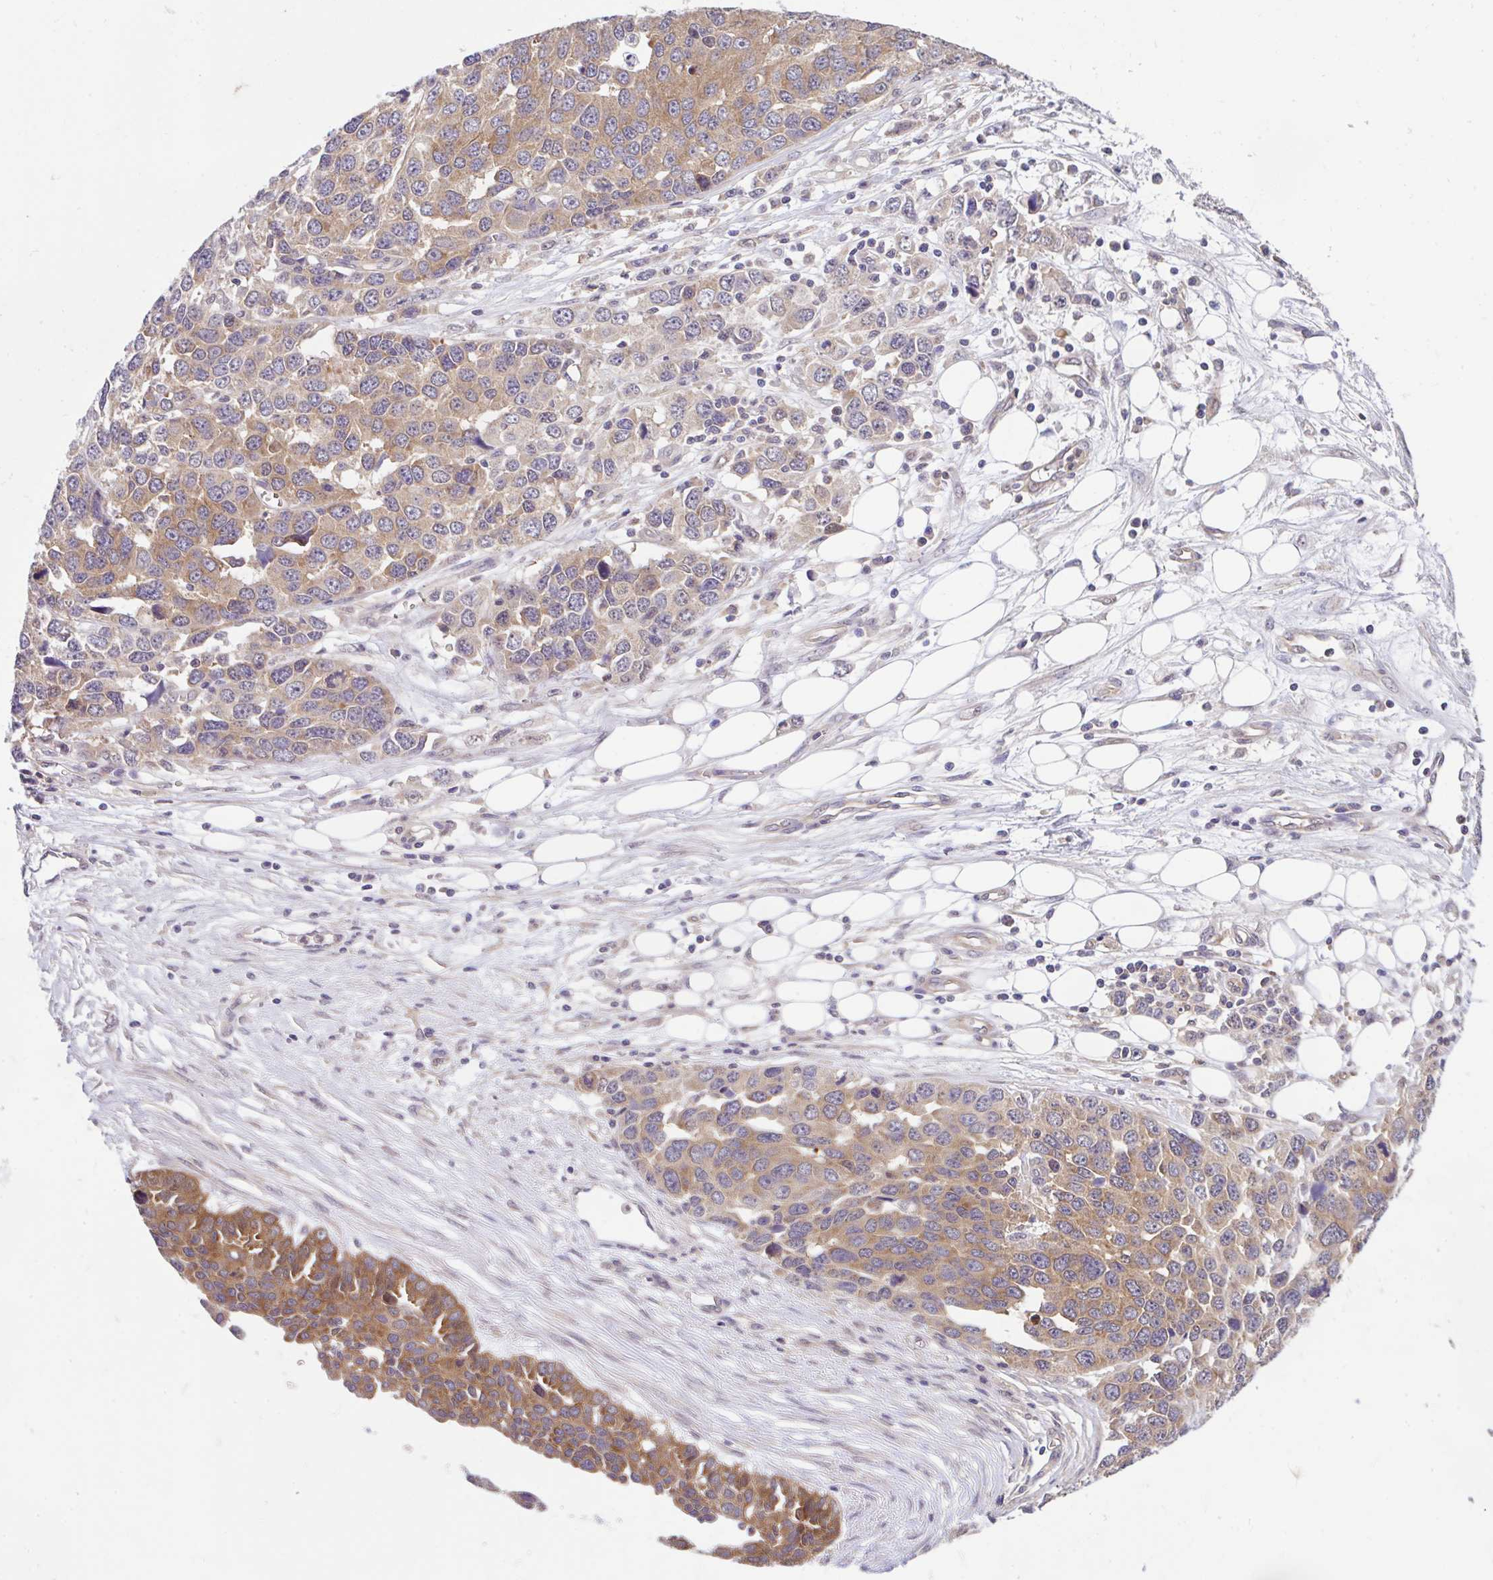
{"staining": {"intensity": "moderate", "quantity": ">75%", "location": "cytoplasmic/membranous"}, "tissue": "ovarian cancer", "cell_type": "Tumor cells", "image_type": "cancer", "snomed": [{"axis": "morphology", "description": "Cystadenocarcinoma, serous, NOS"}, {"axis": "topography", "description": "Ovary"}], "caption": "Immunohistochemical staining of human serous cystadenocarcinoma (ovarian) shows medium levels of moderate cytoplasmic/membranous protein staining in approximately >75% of tumor cells.", "gene": "RALBP1", "patient": {"sex": "female", "age": 76}}